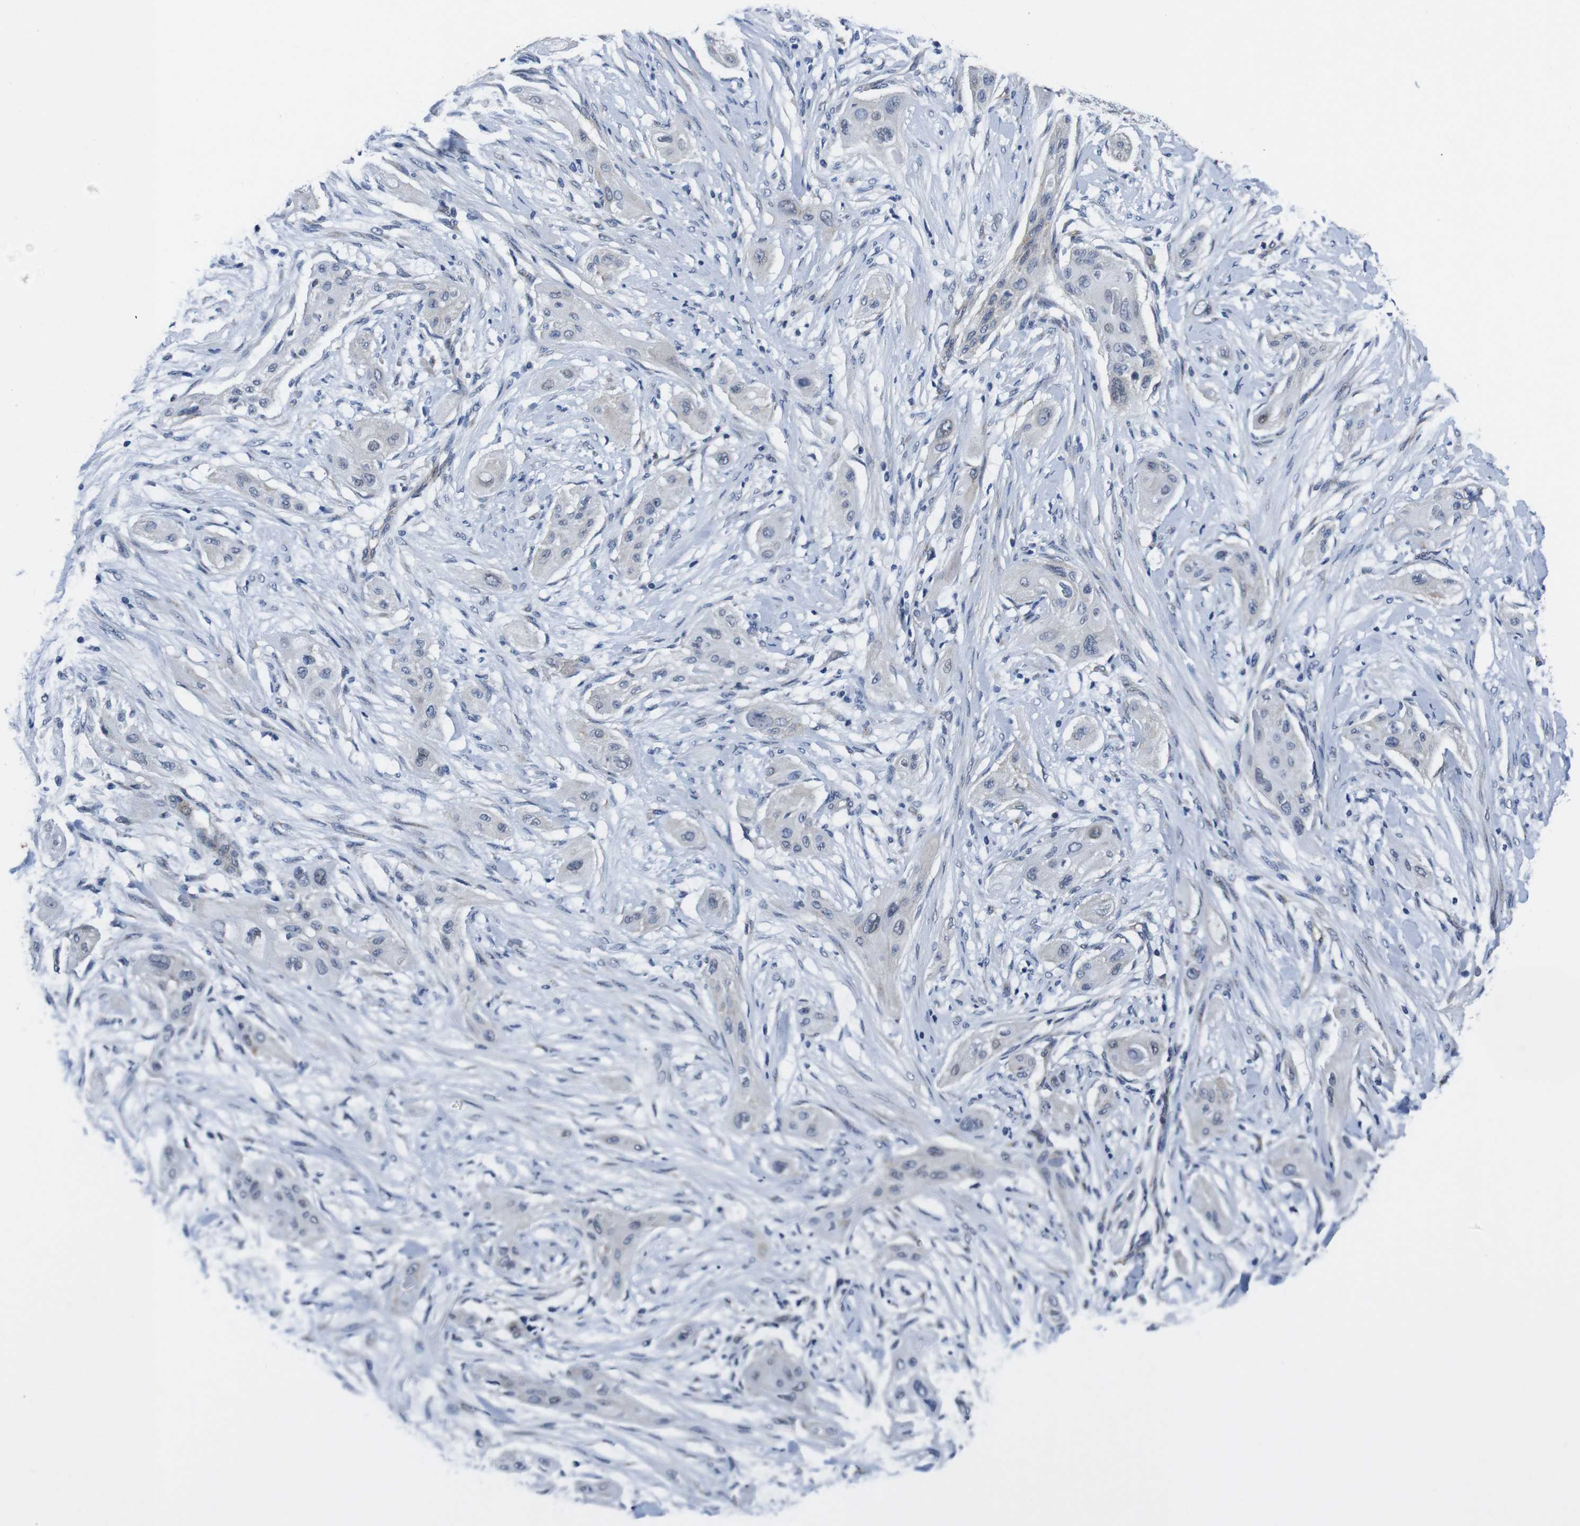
{"staining": {"intensity": "negative", "quantity": "none", "location": "none"}, "tissue": "lung cancer", "cell_type": "Tumor cells", "image_type": "cancer", "snomed": [{"axis": "morphology", "description": "Squamous cell carcinoma, NOS"}, {"axis": "topography", "description": "Lung"}], "caption": "Tumor cells show no significant staining in lung cancer.", "gene": "SOCS3", "patient": {"sex": "female", "age": 47}}